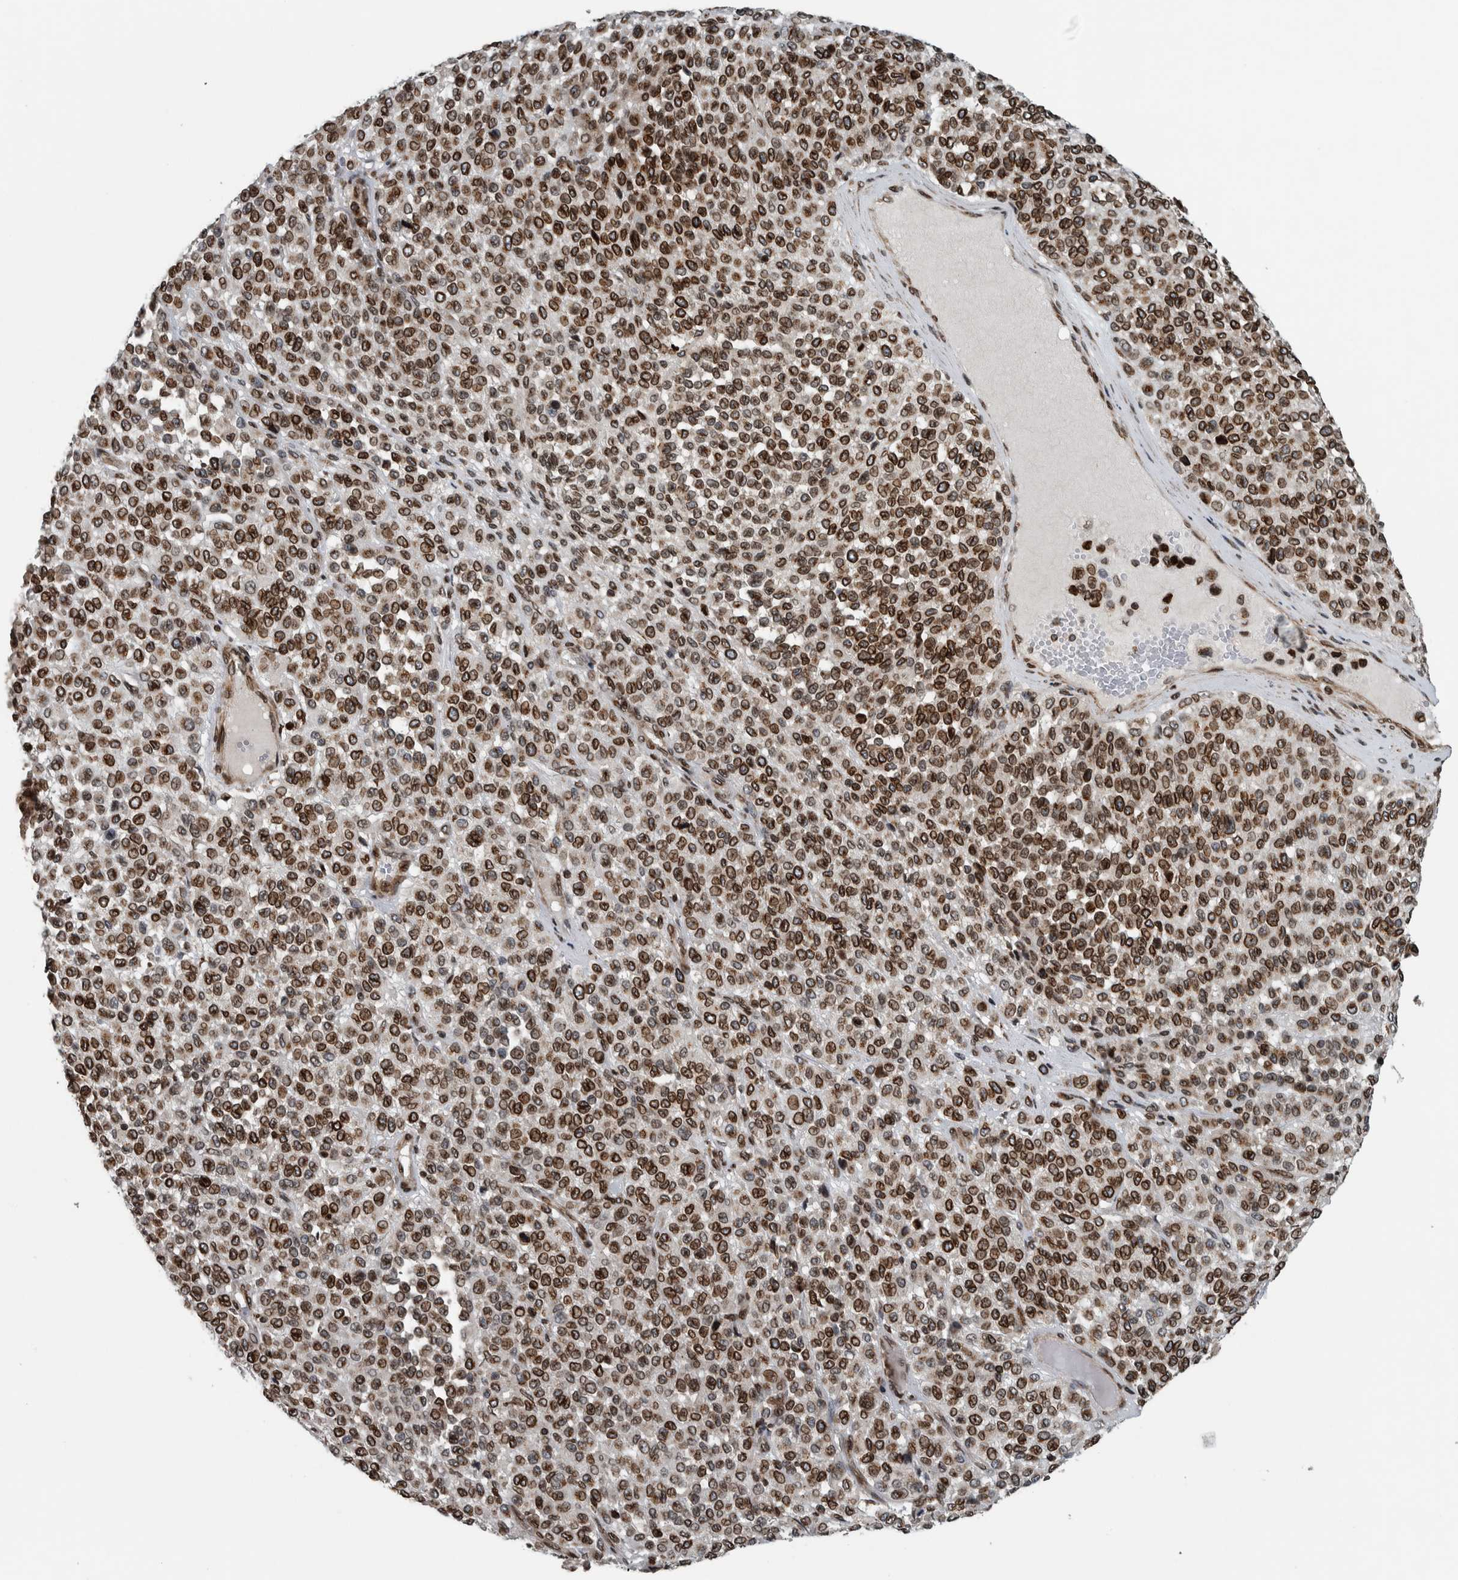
{"staining": {"intensity": "moderate", "quantity": ">75%", "location": "cytoplasmic/membranous,nuclear"}, "tissue": "melanoma", "cell_type": "Tumor cells", "image_type": "cancer", "snomed": [{"axis": "morphology", "description": "Malignant melanoma, Metastatic site"}, {"axis": "topography", "description": "Pancreas"}], "caption": "This is an image of immunohistochemistry (IHC) staining of melanoma, which shows moderate expression in the cytoplasmic/membranous and nuclear of tumor cells.", "gene": "FAM135B", "patient": {"sex": "female", "age": 30}}